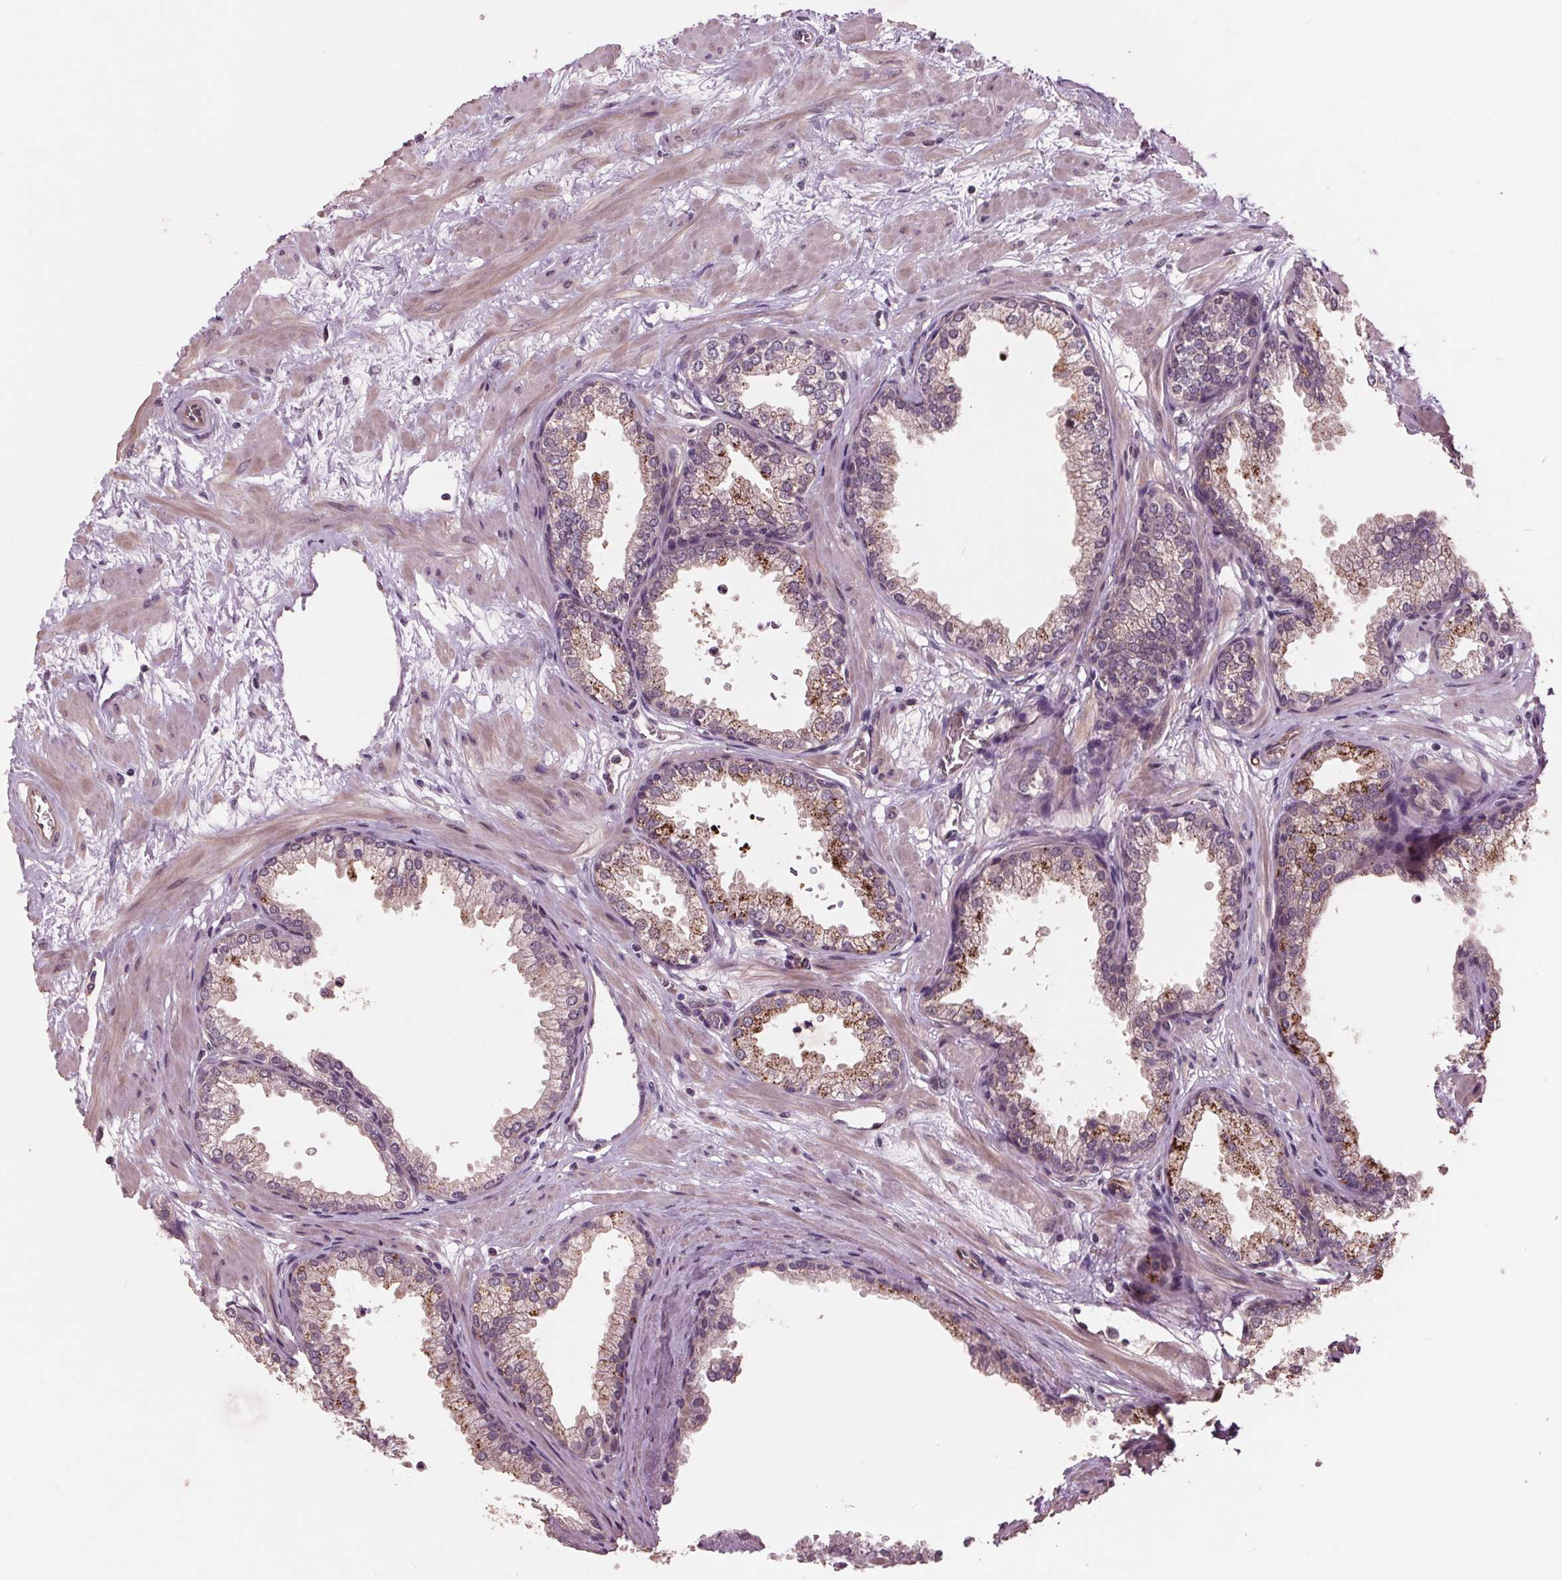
{"staining": {"intensity": "moderate", "quantity": "<25%", "location": "cytoplasmic/membranous"}, "tissue": "prostate", "cell_type": "Glandular cells", "image_type": "normal", "snomed": [{"axis": "morphology", "description": "Normal tissue, NOS"}, {"axis": "topography", "description": "Prostate"}], "caption": "This image demonstrates immunohistochemistry staining of unremarkable prostate, with low moderate cytoplasmic/membranous staining in approximately <25% of glandular cells.", "gene": "MAPK8", "patient": {"sex": "male", "age": 37}}